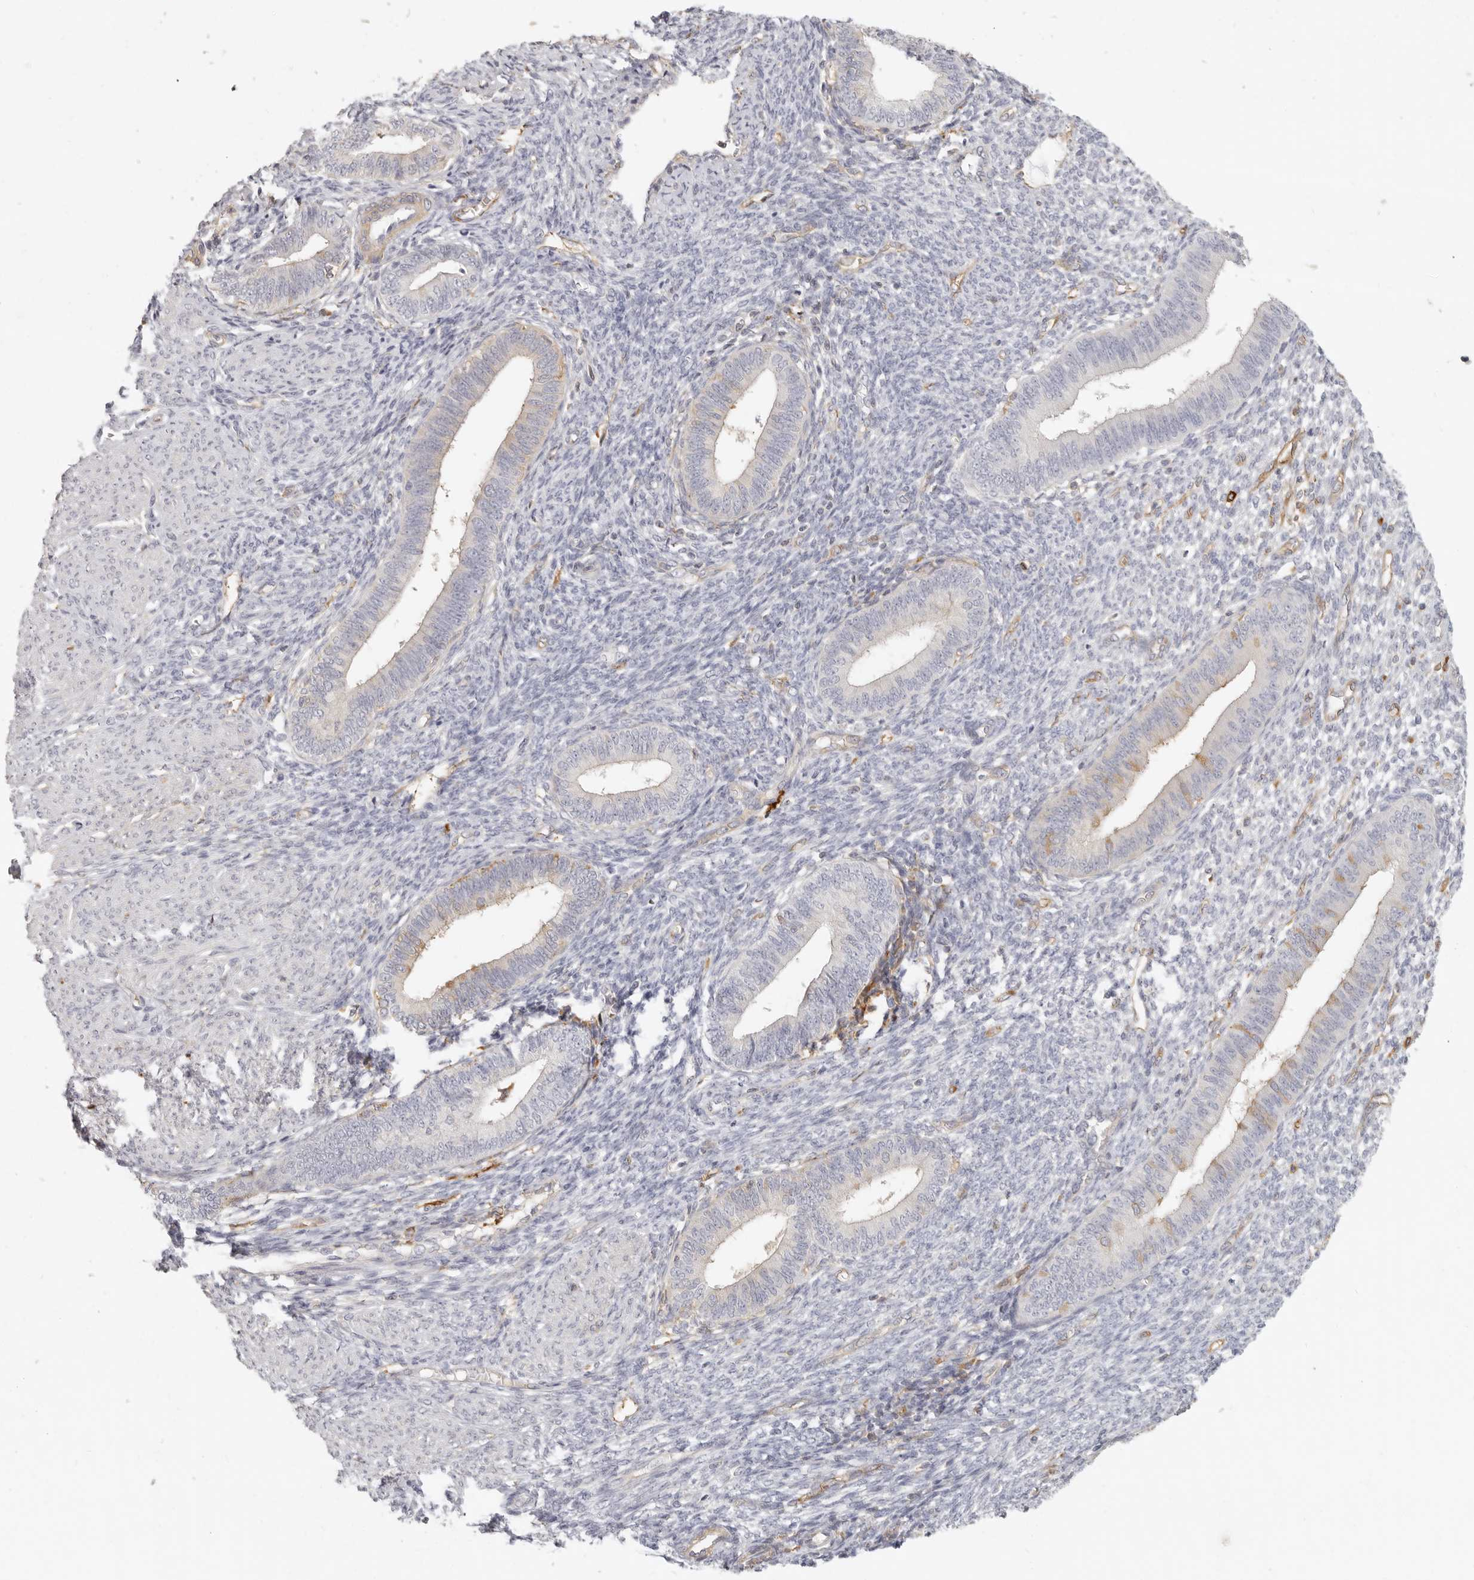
{"staining": {"intensity": "weak", "quantity": "25%-75%", "location": "cytoplasmic/membranous"}, "tissue": "endometrium", "cell_type": "Cells in endometrial stroma", "image_type": "normal", "snomed": [{"axis": "morphology", "description": "Normal tissue, NOS"}, {"axis": "topography", "description": "Endometrium"}], "caption": "Human endometrium stained for a protein (brown) displays weak cytoplasmic/membranous positive positivity in approximately 25%-75% of cells in endometrial stroma.", "gene": "NIBAN1", "patient": {"sex": "female", "age": 46}}